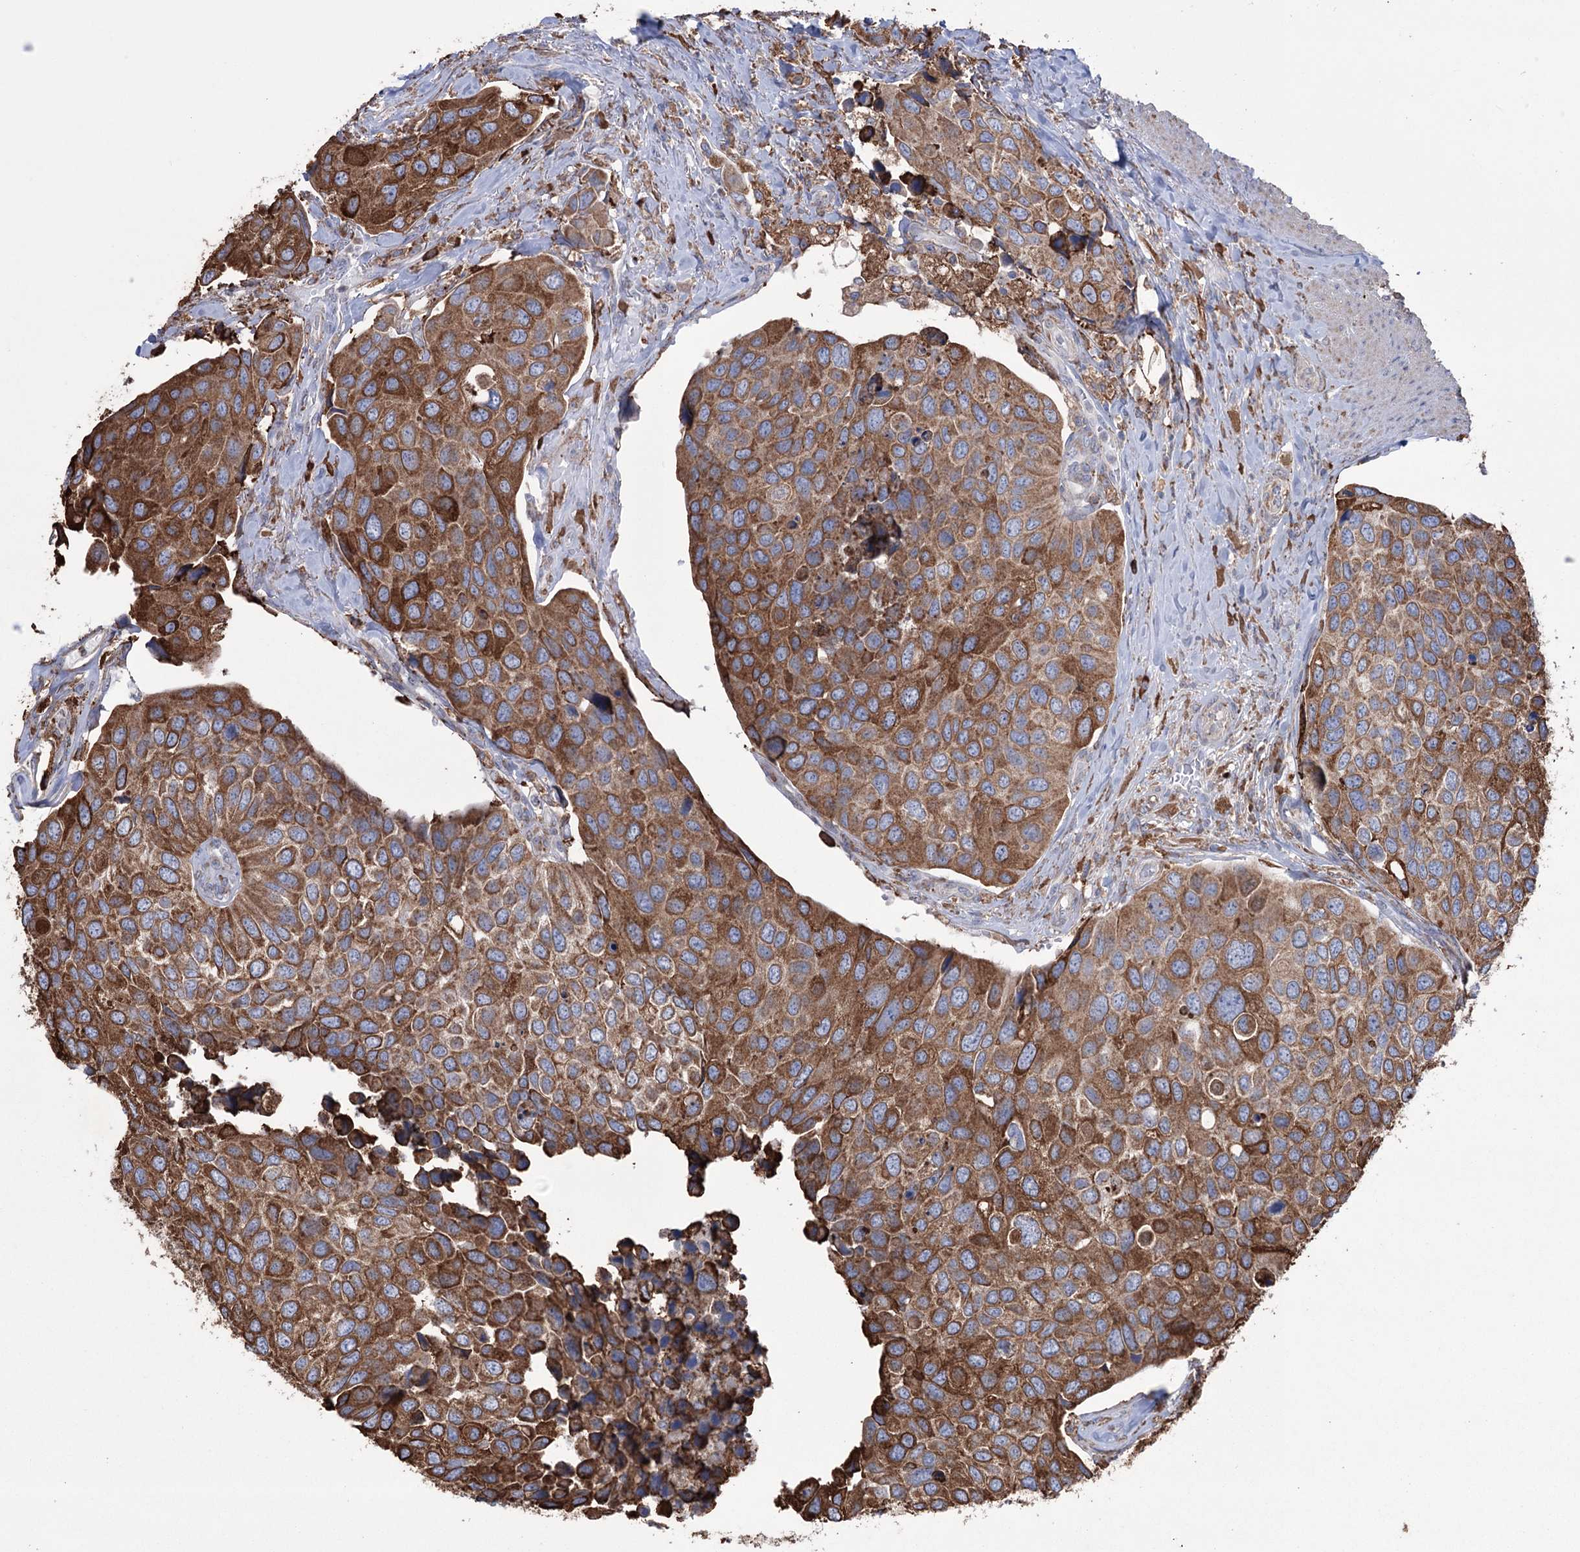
{"staining": {"intensity": "strong", "quantity": ">75%", "location": "cytoplasmic/membranous"}, "tissue": "urothelial cancer", "cell_type": "Tumor cells", "image_type": "cancer", "snomed": [{"axis": "morphology", "description": "Urothelial carcinoma, High grade"}, {"axis": "topography", "description": "Urinary bladder"}], "caption": "Urothelial carcinoma (high-grade) was stained to show a protein in brown. There is high levels of strong cytoplasmic/membranous staining in approximately >75% of tumor cells.", "gene": "TRIM71", "patient": {"sex": "male", "age": 74}}